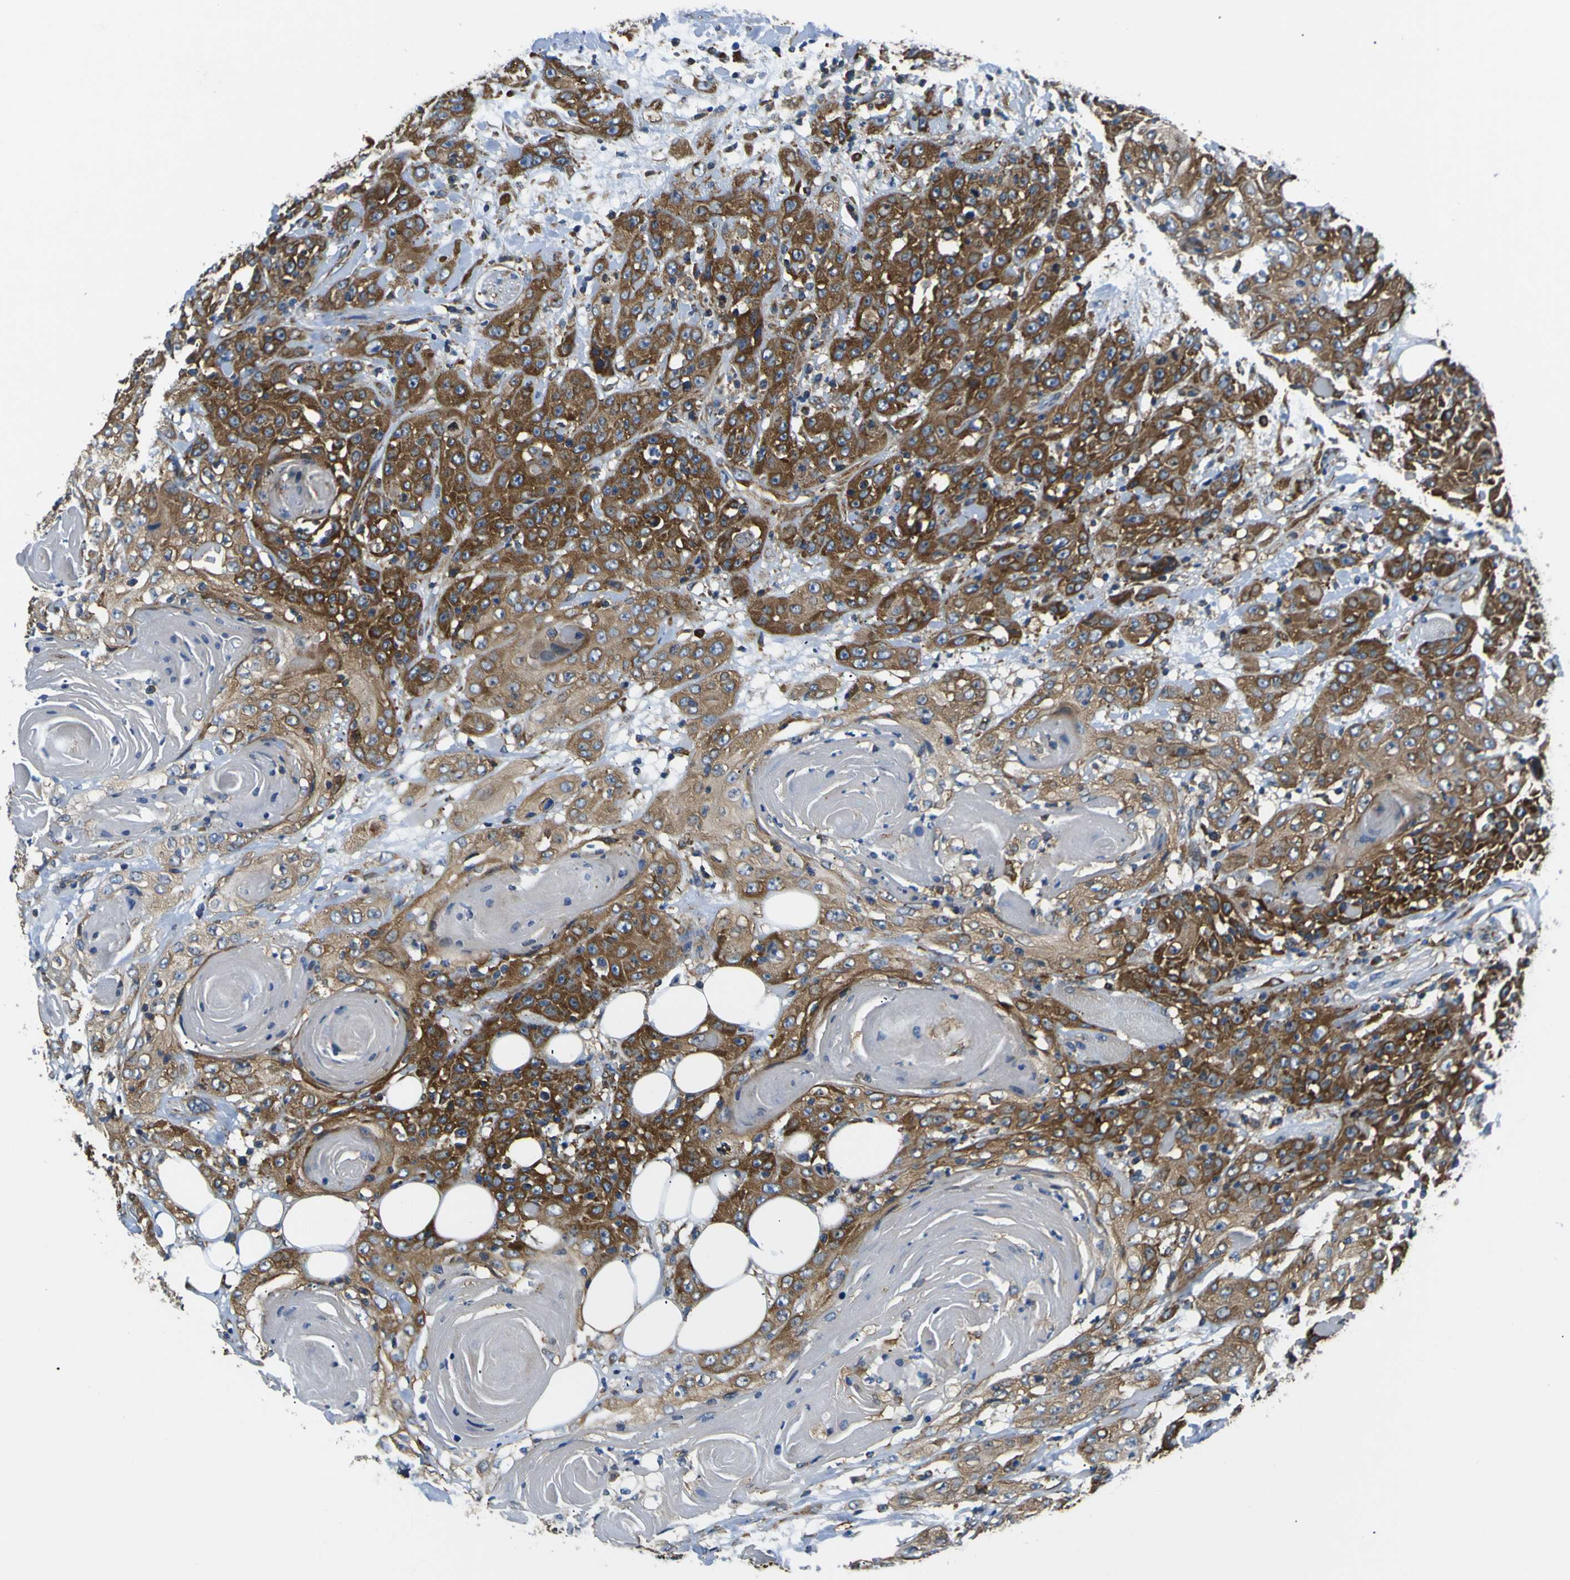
{"staining": {"intensity": "strong", "quantity": "25%-75%", "location": "cytoplasmic/membranous"}, "tissue": "head and neck cancer", "cell_type": "Tumor cells", "image_type": "cancer", "snomed": [{"axis": "morphology", "description": "Squamous cell carcinoma, NOS"}, {"axis": "topography", "description": "Head-Neck"}], "caption": "Tumor cells show high levels of strong cytoplasmic/membranous staining in approximately 25%-75% of cells in head and neck squamous cell carcinoma.", "gene": "RPSA", "patient": {"sex": "female", "age": 84}}